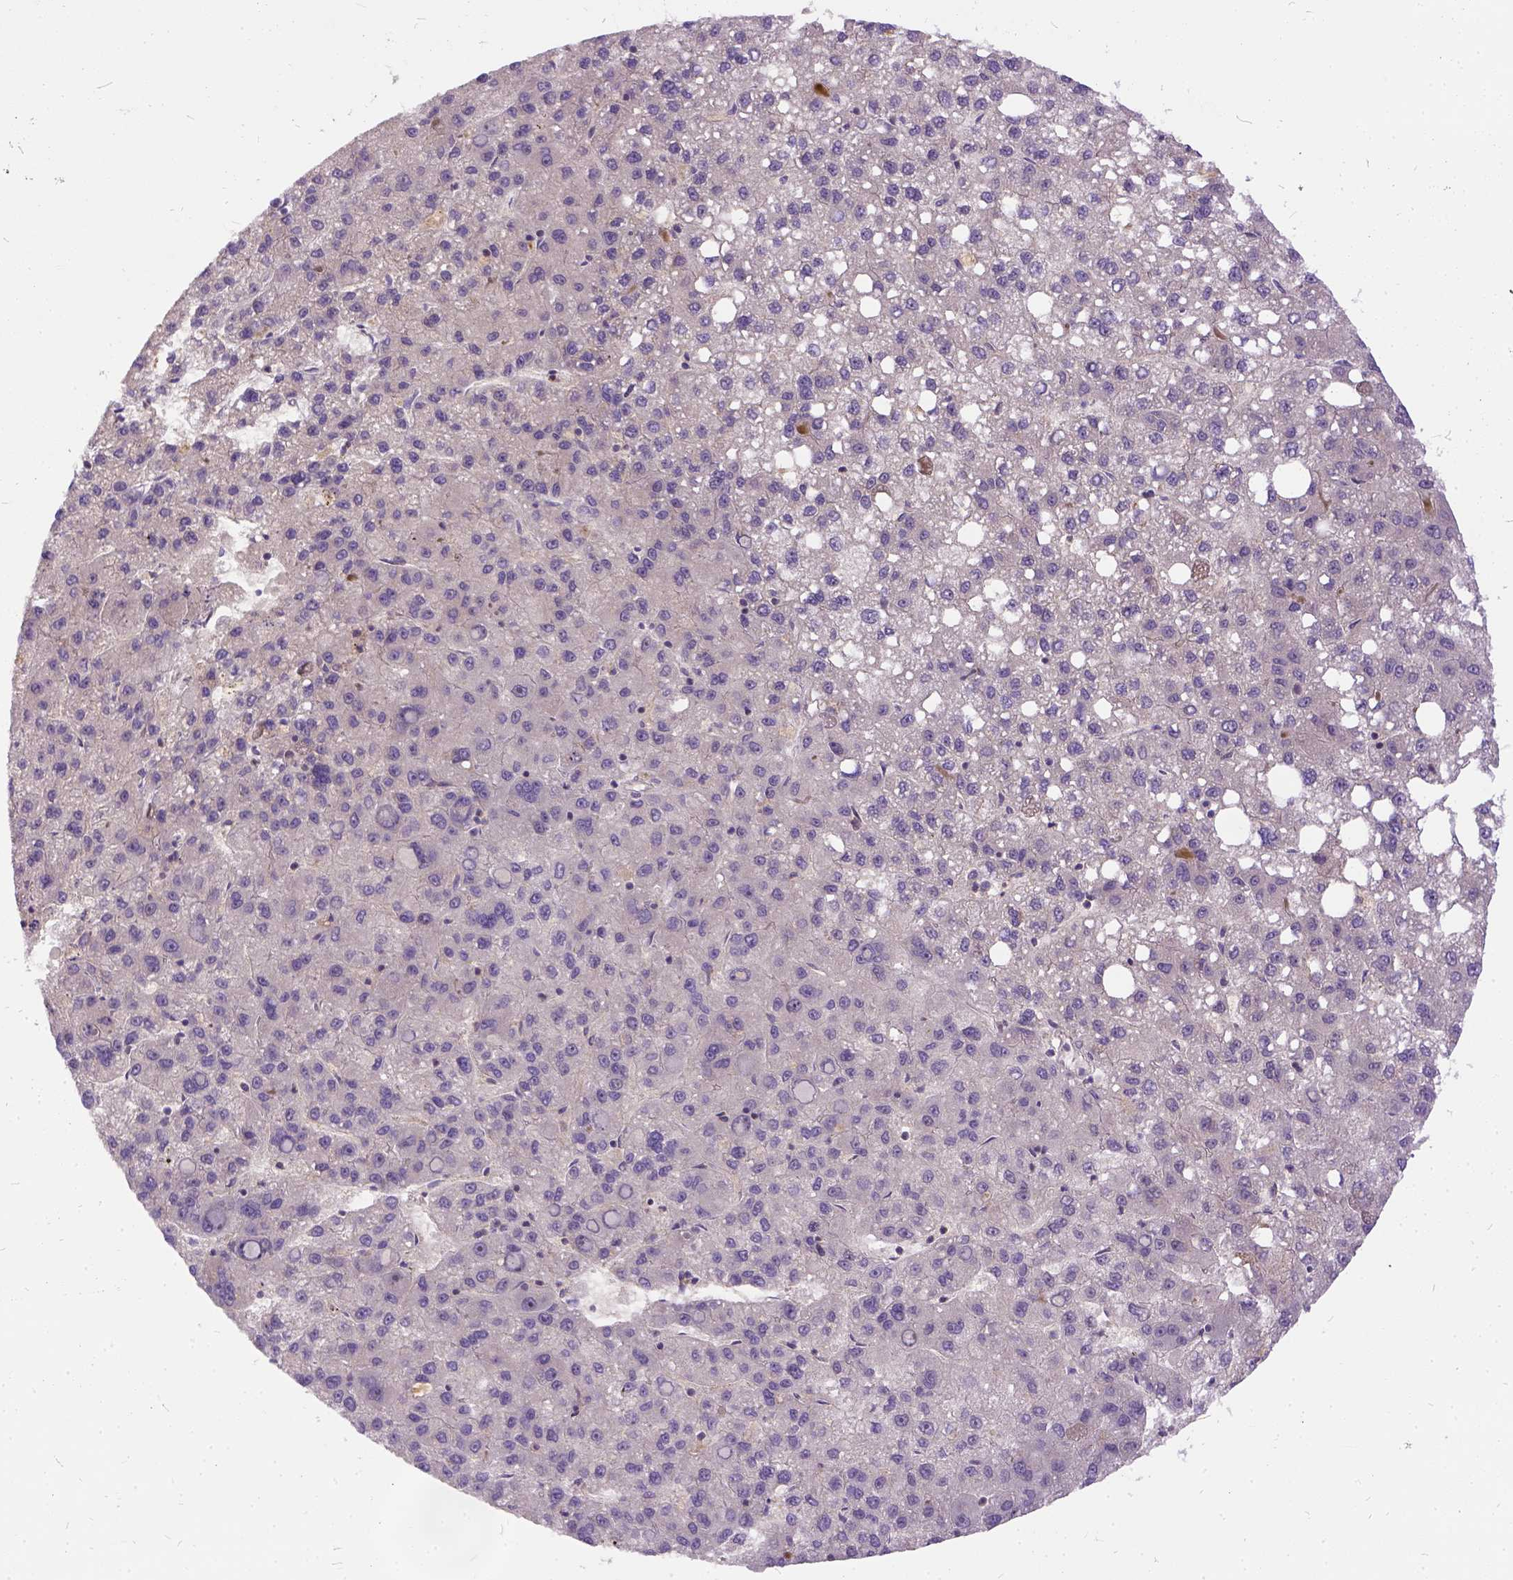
{"staining": {"intensity": "negative", "quantity": "none", "location": "none"}, "tissue": "liver cancer", "cell_type": "Tumor cells", "image_type": "cancer", "snomed": [{"axis": "morphology", "description": "Carcinoma, Hepatocellular, NOS"}, {"axis": "topography", "description": "Liver"}], "caption": "Immunohistochemical staining of human liver cancer (hepatocellular carcinoma) exhibits no significant staining in tumor cells.", "gene": "ILRUN", "patient": {"sex": "female", "age": 82}}